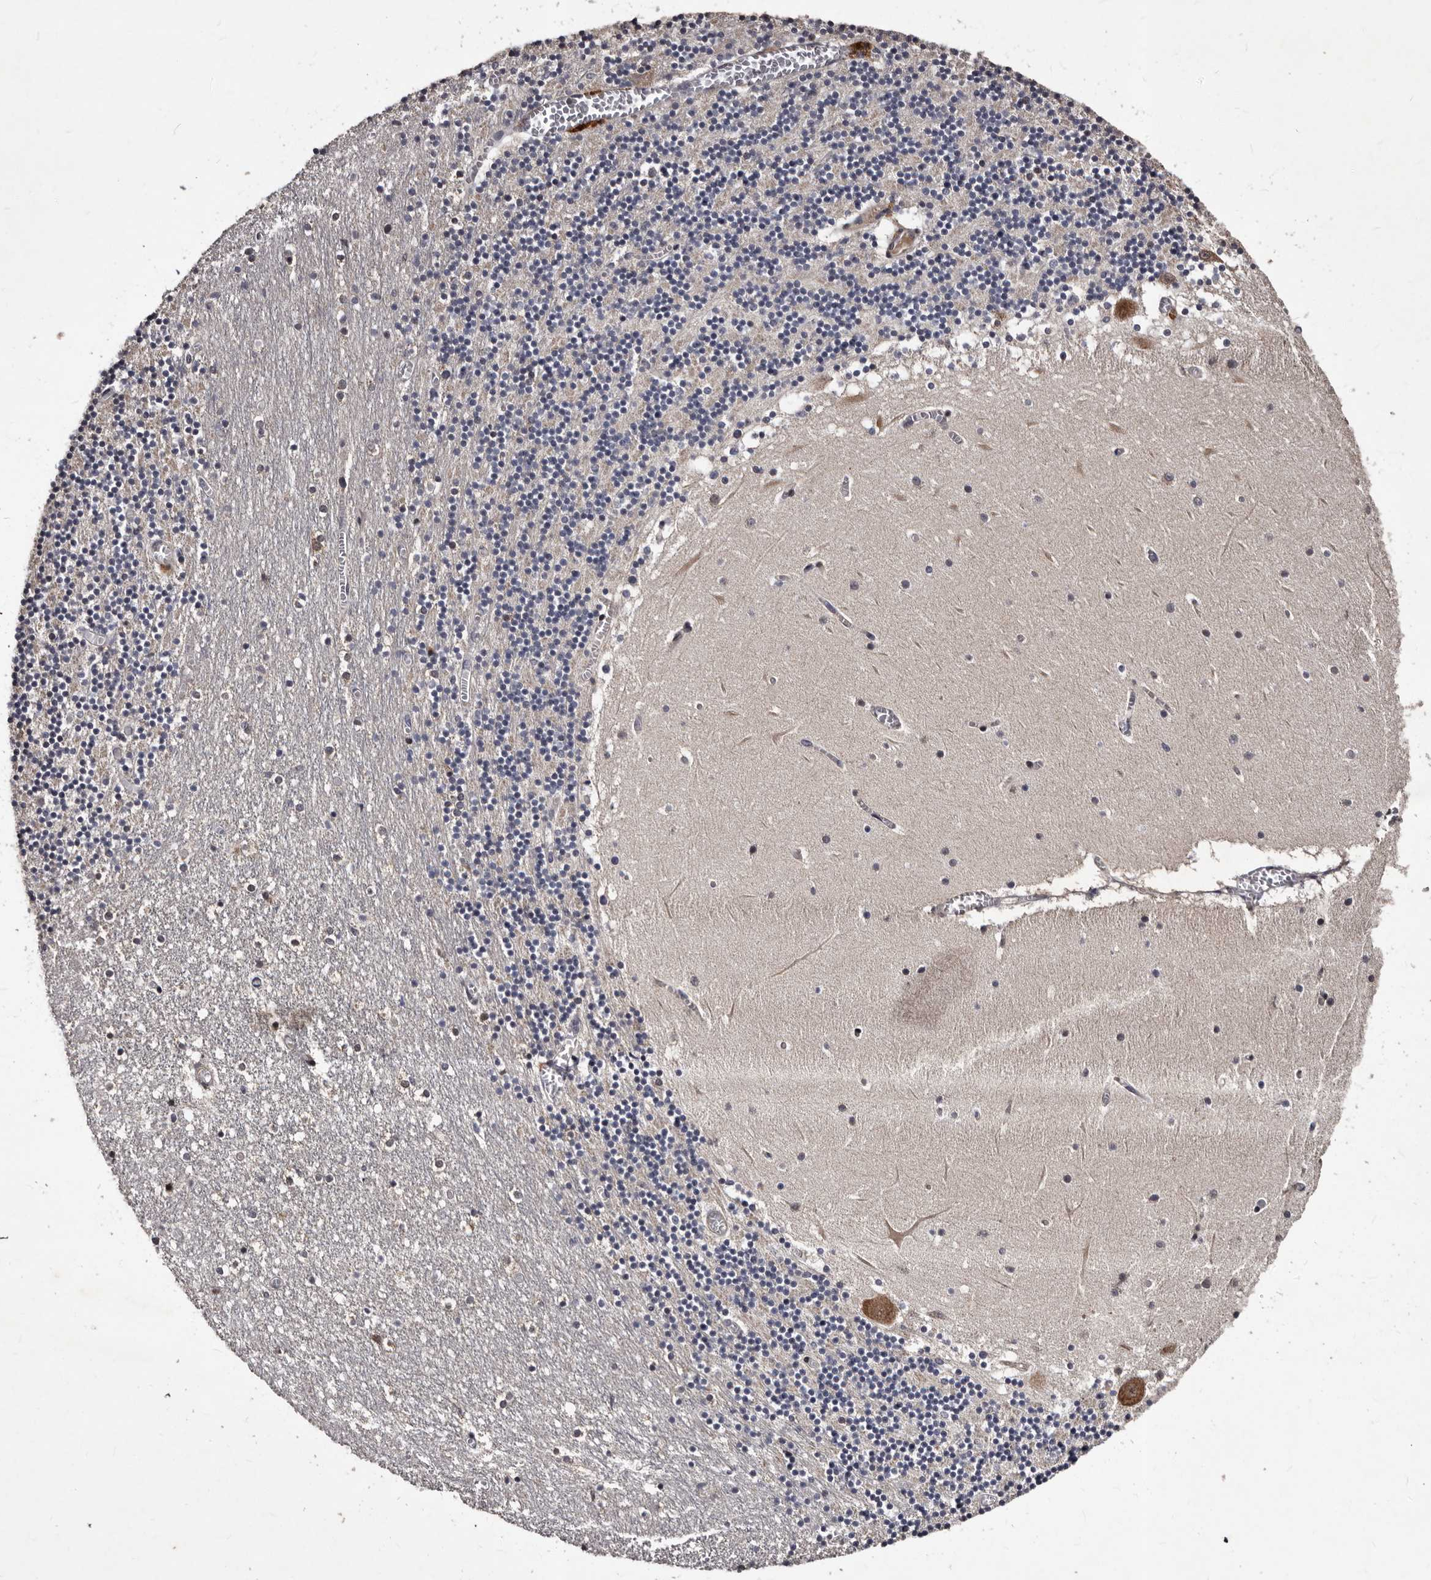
{"staining": {"intensity": "moderate", "quantity": "<25%", "location": "cytoplasmic/membranous"}, "tissue": "cerebellum", "cell_type": "Cells in granular layer", "image_type": "normal", "snomed": [{"axis": "morphology", "description": "Normal tissue, NOS"}, {"axis": "topography", "description": "Cerebellum"}], "caption": "Cells in granular layer demonstrate low levels of moderate cytoplasmic/membranous expression in about <25% of cells in unremarkable human cerebellum. The protein is shown in brown color, while the nuclei are stained blue.", "gene": "MKRN3", "patient": {"sex": "female", "age": 28}}